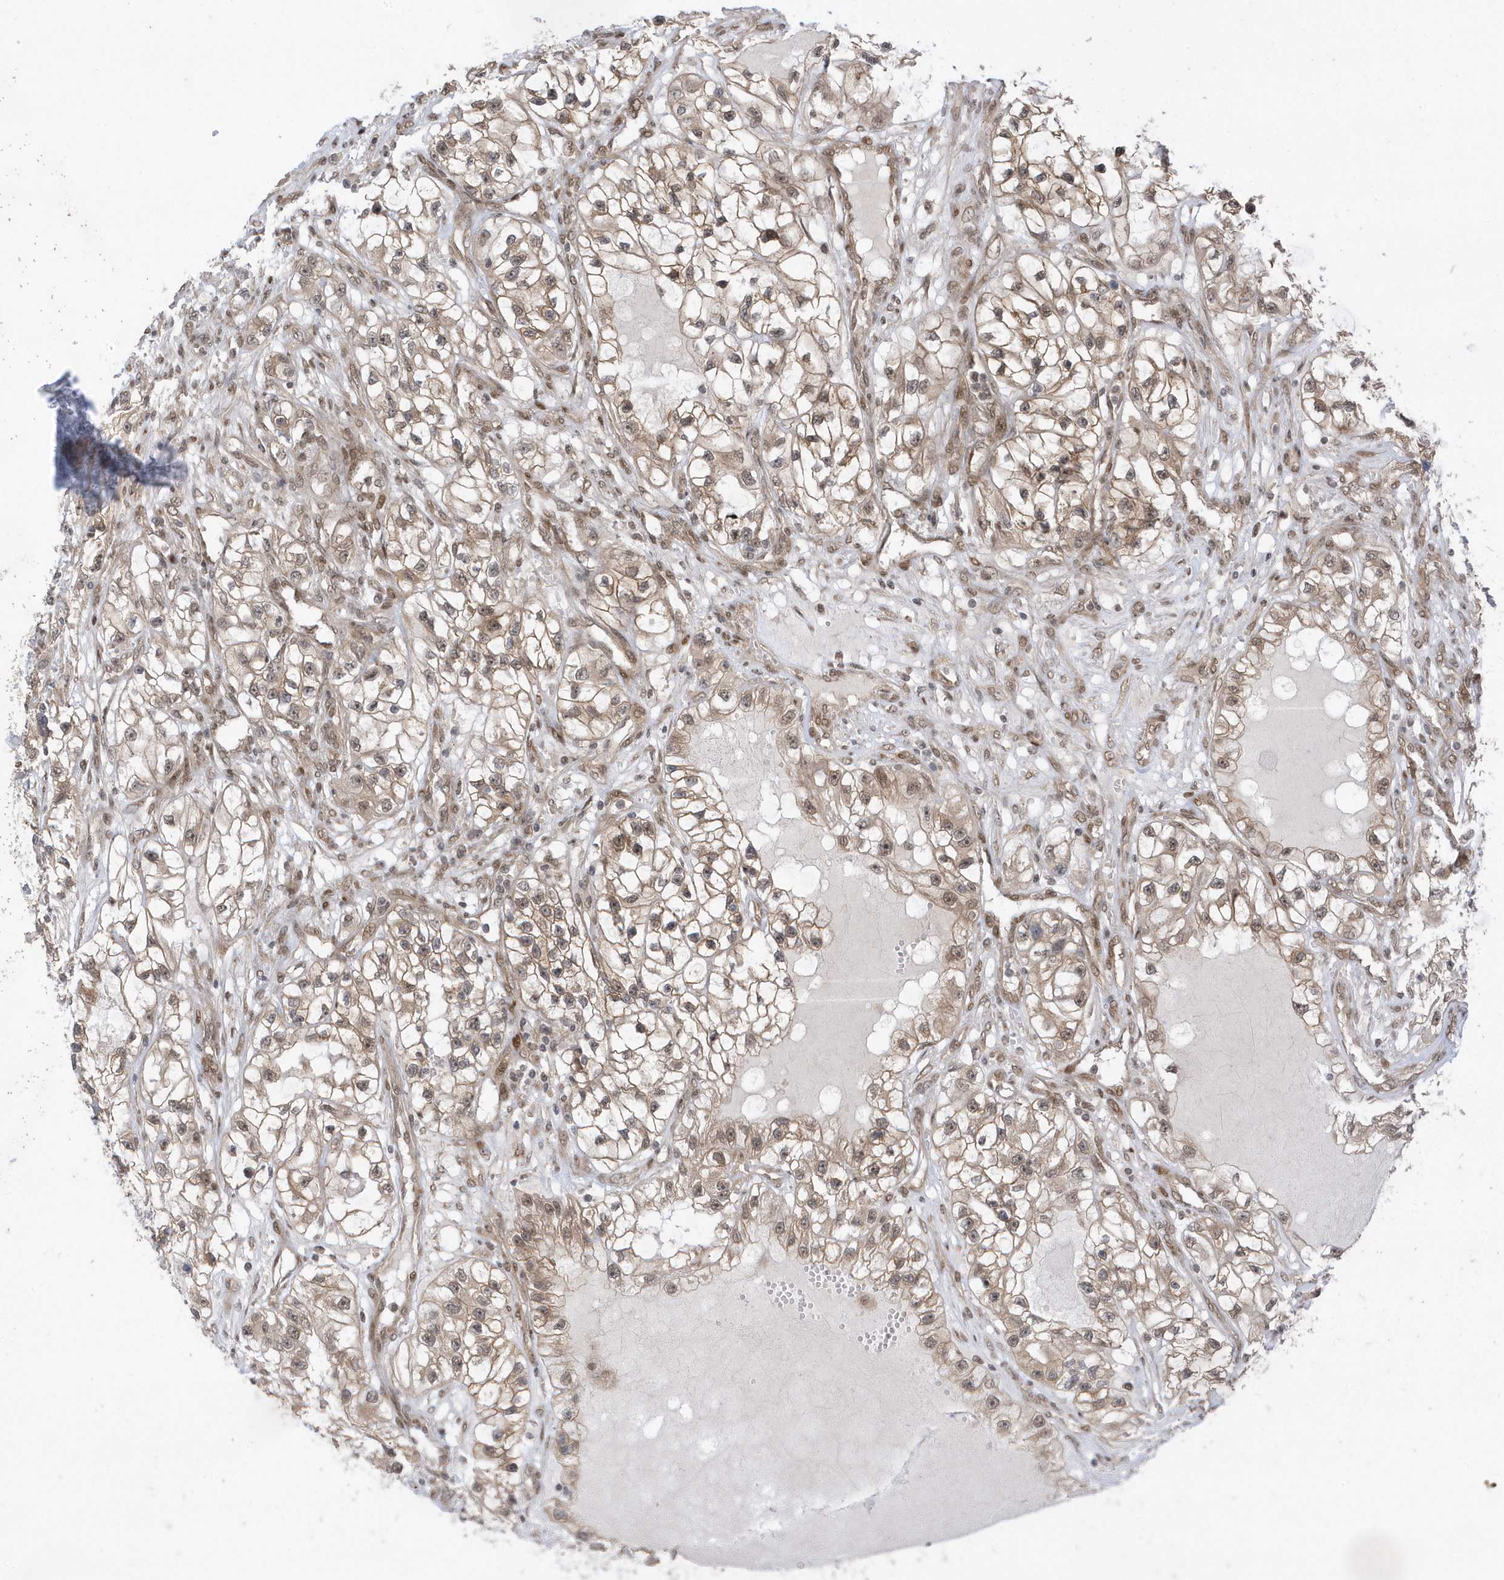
{"staining": {"intensity": "moderate", "quantity": "25%-75%", "location": "cytoplasmic/membranous,nuclear"}, "tissue": "renal cancer", "cell_type": "Tumor cells", "image_type": "cancer", "snomed": [{"axis": "morphology", "description": "Adenocarcinoma, NOS"}, {"axis": "topography", "description": "Kidney"}], "caption": "IHC of human renal adenocarcinoma displays medium levels of moderate cytoplasmic/membranous and nuclear expression in approximately 25%-75% of tumor cells.", "gene": "USP53", "patient": {"sex": "female", "age": 57}}